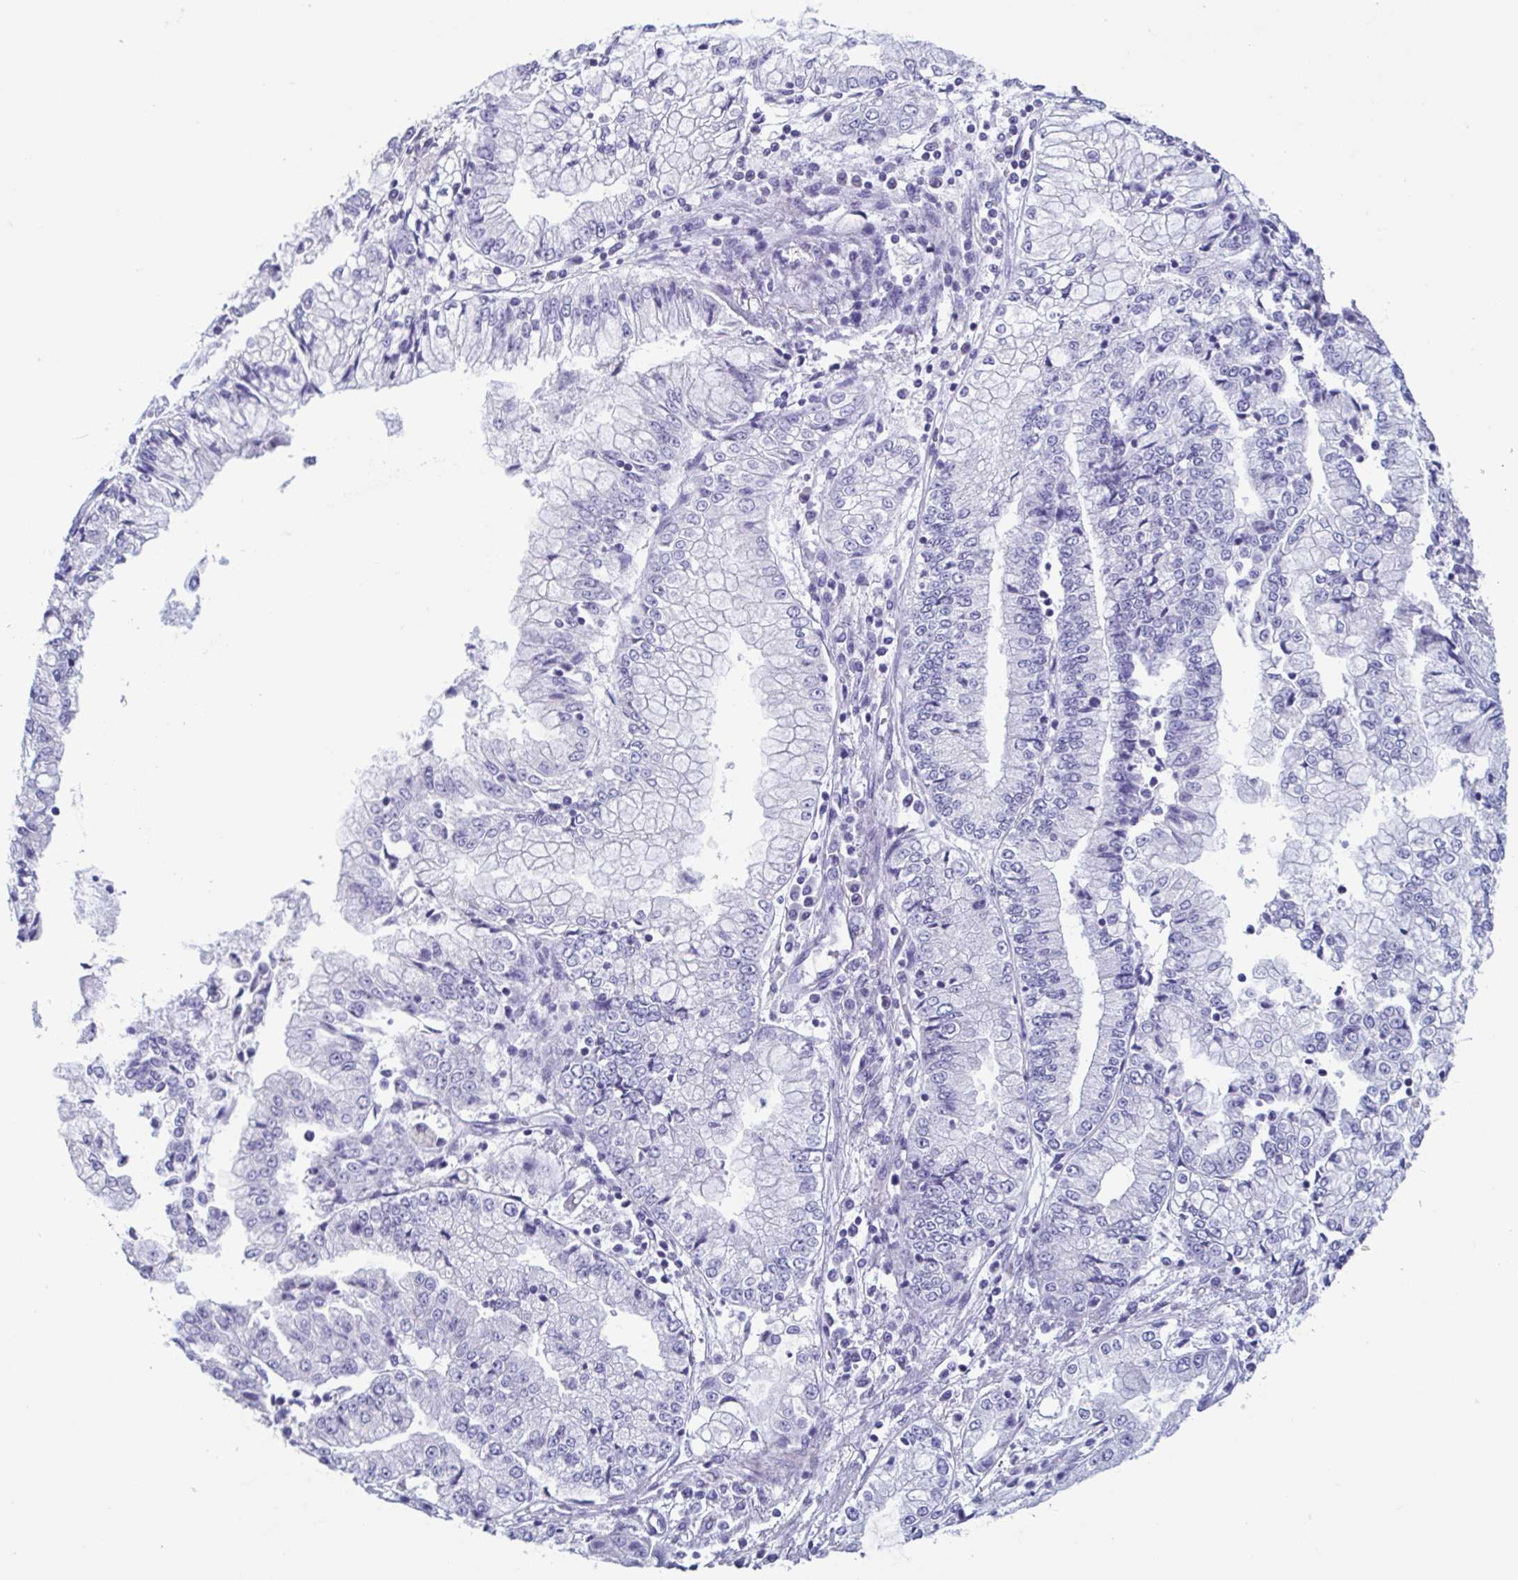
{"staining": {"intensity": "negative", "quantity": "none", "location": "none"}, "tissue": "stomach cancer", "cell_type": "Tumor cells", "image_type": "cancer", "snomed": [{"axis": "morphology", "description": "Adenocarcinoma, NOS"}, {"axis": "topography", "description": "Stomach, upper"}], "caption": "High magnification brightfield microscopy of adenocarcinoma (stomach) stained with DAB (brown) and counterstained with hematoxylin (blue): tumor cells show no significant positivity. (IHC, brightfield microscopy, high magnification).", "gene": "MORC4", "patient": {"sex": "female", "age": 74}}